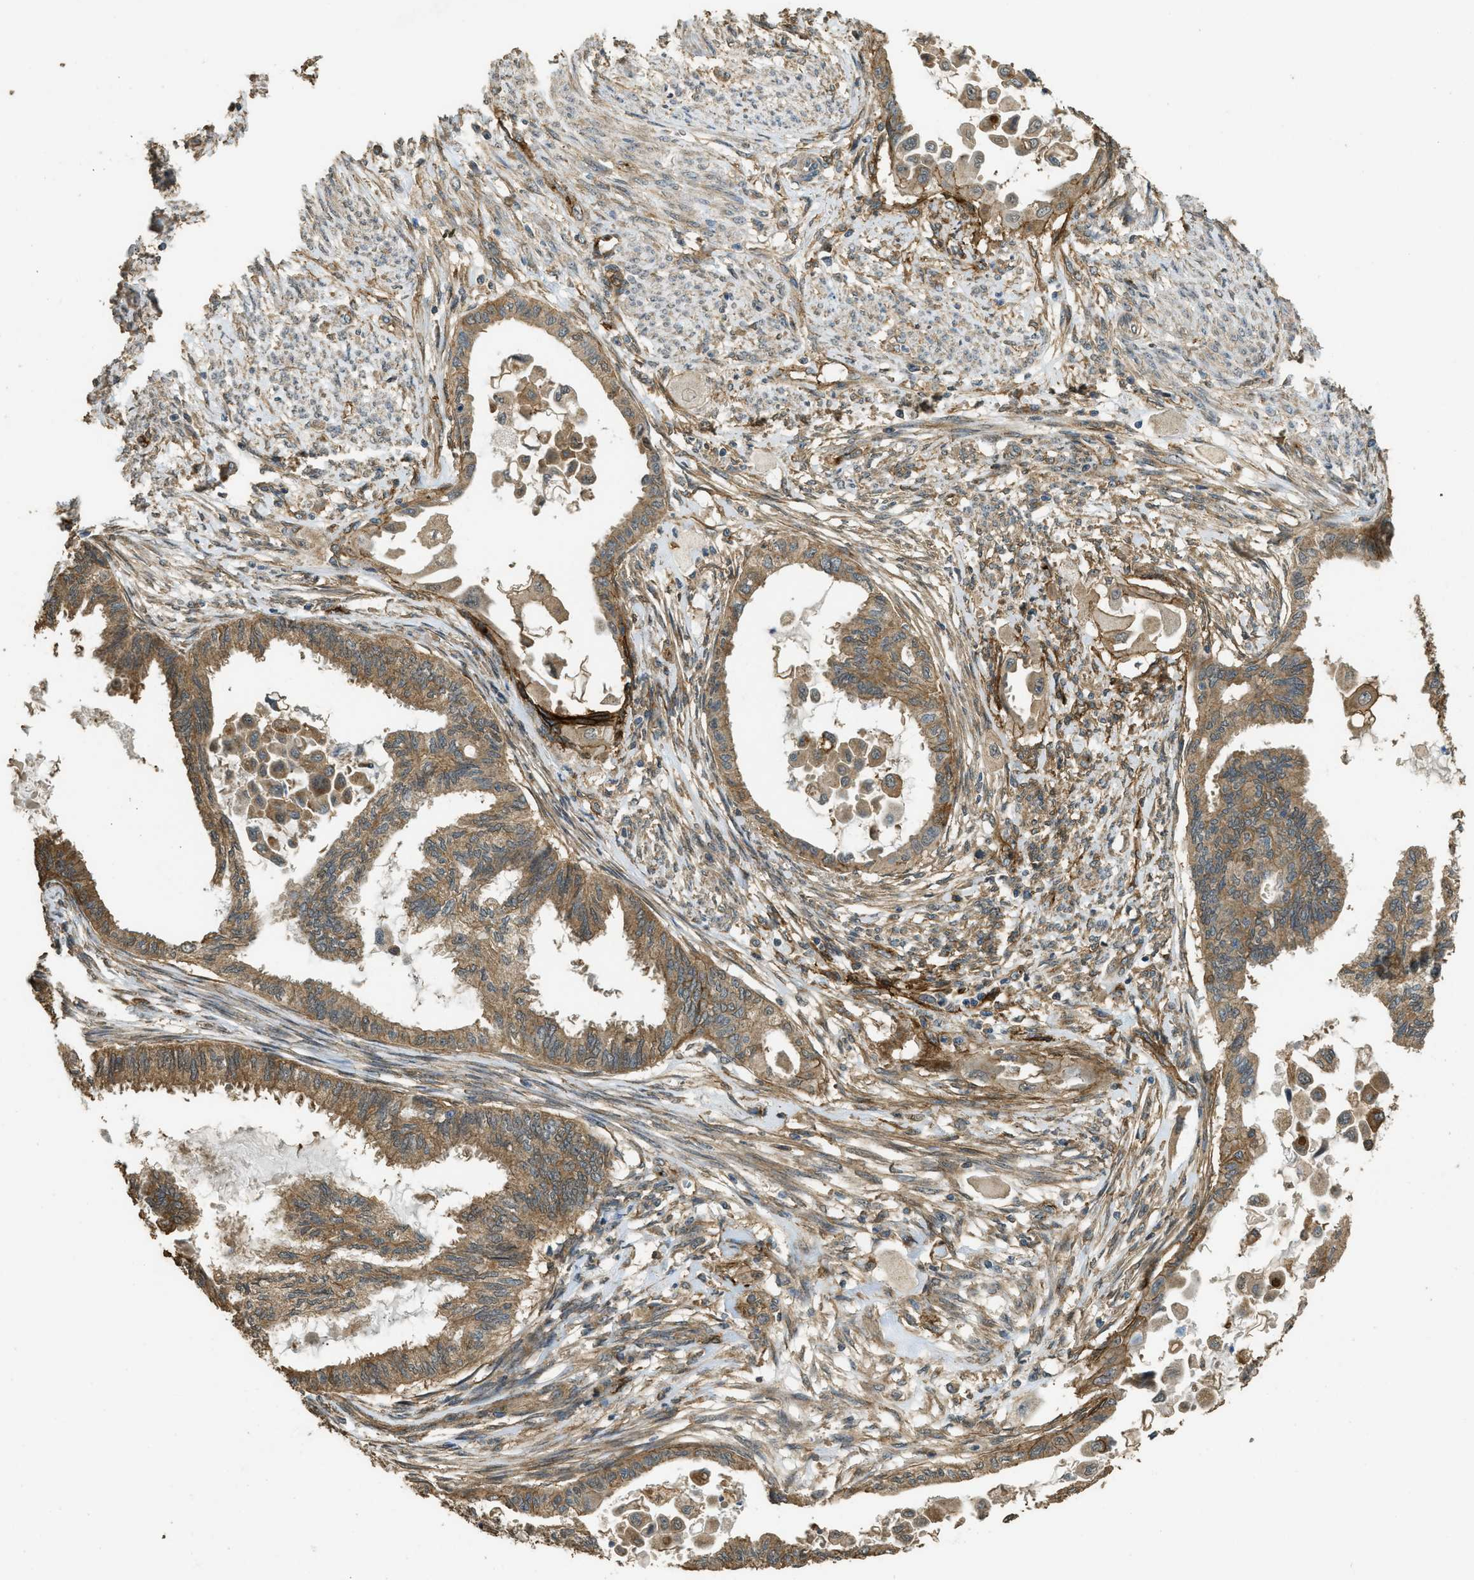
{"staining": {"intensity": "moderate", "quantity": ">75%", "location": "cytoplasmic/membranous"}, "tissue": "cervical cancer", "cell_type": "Tumor cells", "image_type": "cancer", "snomed": [{"axis": "morphology", "description": "Normal tissue, NOS"}, {"axis": "morphology", "description": "Adenocarcinoma, NOS"}, {"axis": "topography", "description": "Cervix"}, {"axis": "topography", "description": "Endometrium"}], "caption": "About >75% of tumor cells in cervical cancer exhibit moderate cytoplasmic/membranous protein staining as visualized by brown immunohistochemical staining.", "gene": "CD276", "patient": {"sex": "female", "age": 86}}